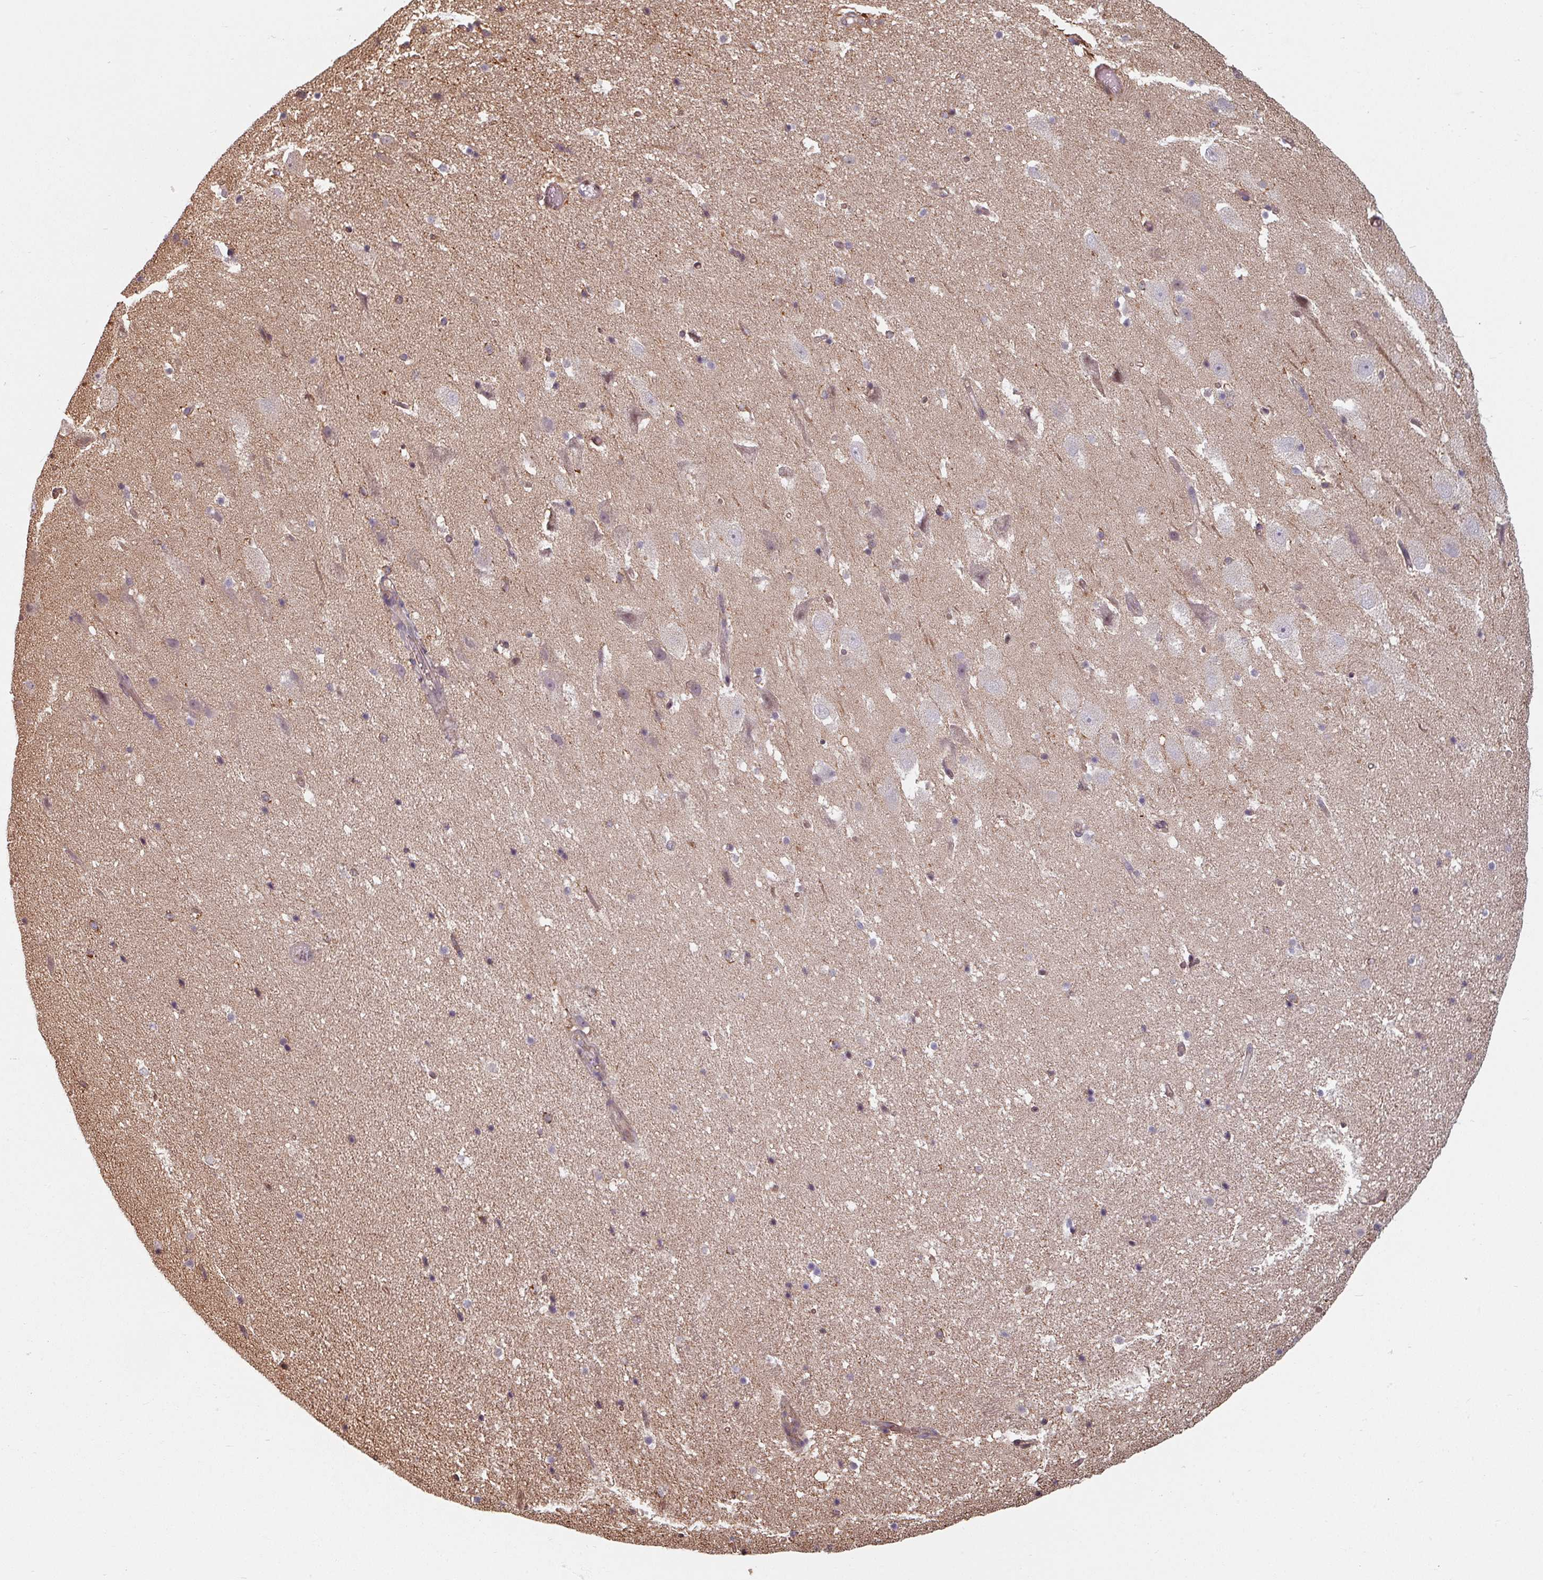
{"staining": {"intensity": "negative", "quantity": "none", "location": "none"}, "tissue": "hippocampus", "cell_type": "Glial cells", "image_type": "normal", "snomed": [{"axis": "morphology", "description": "Normal tissue, NOS"}, {"axis": "topography", "description": "Hippocampus"}], "caption": "The photomicrograph shows no significant positivity in glial cells of hippocampus.", "gene": "EID1", "patient": {"sex": "male", "age": 37}}